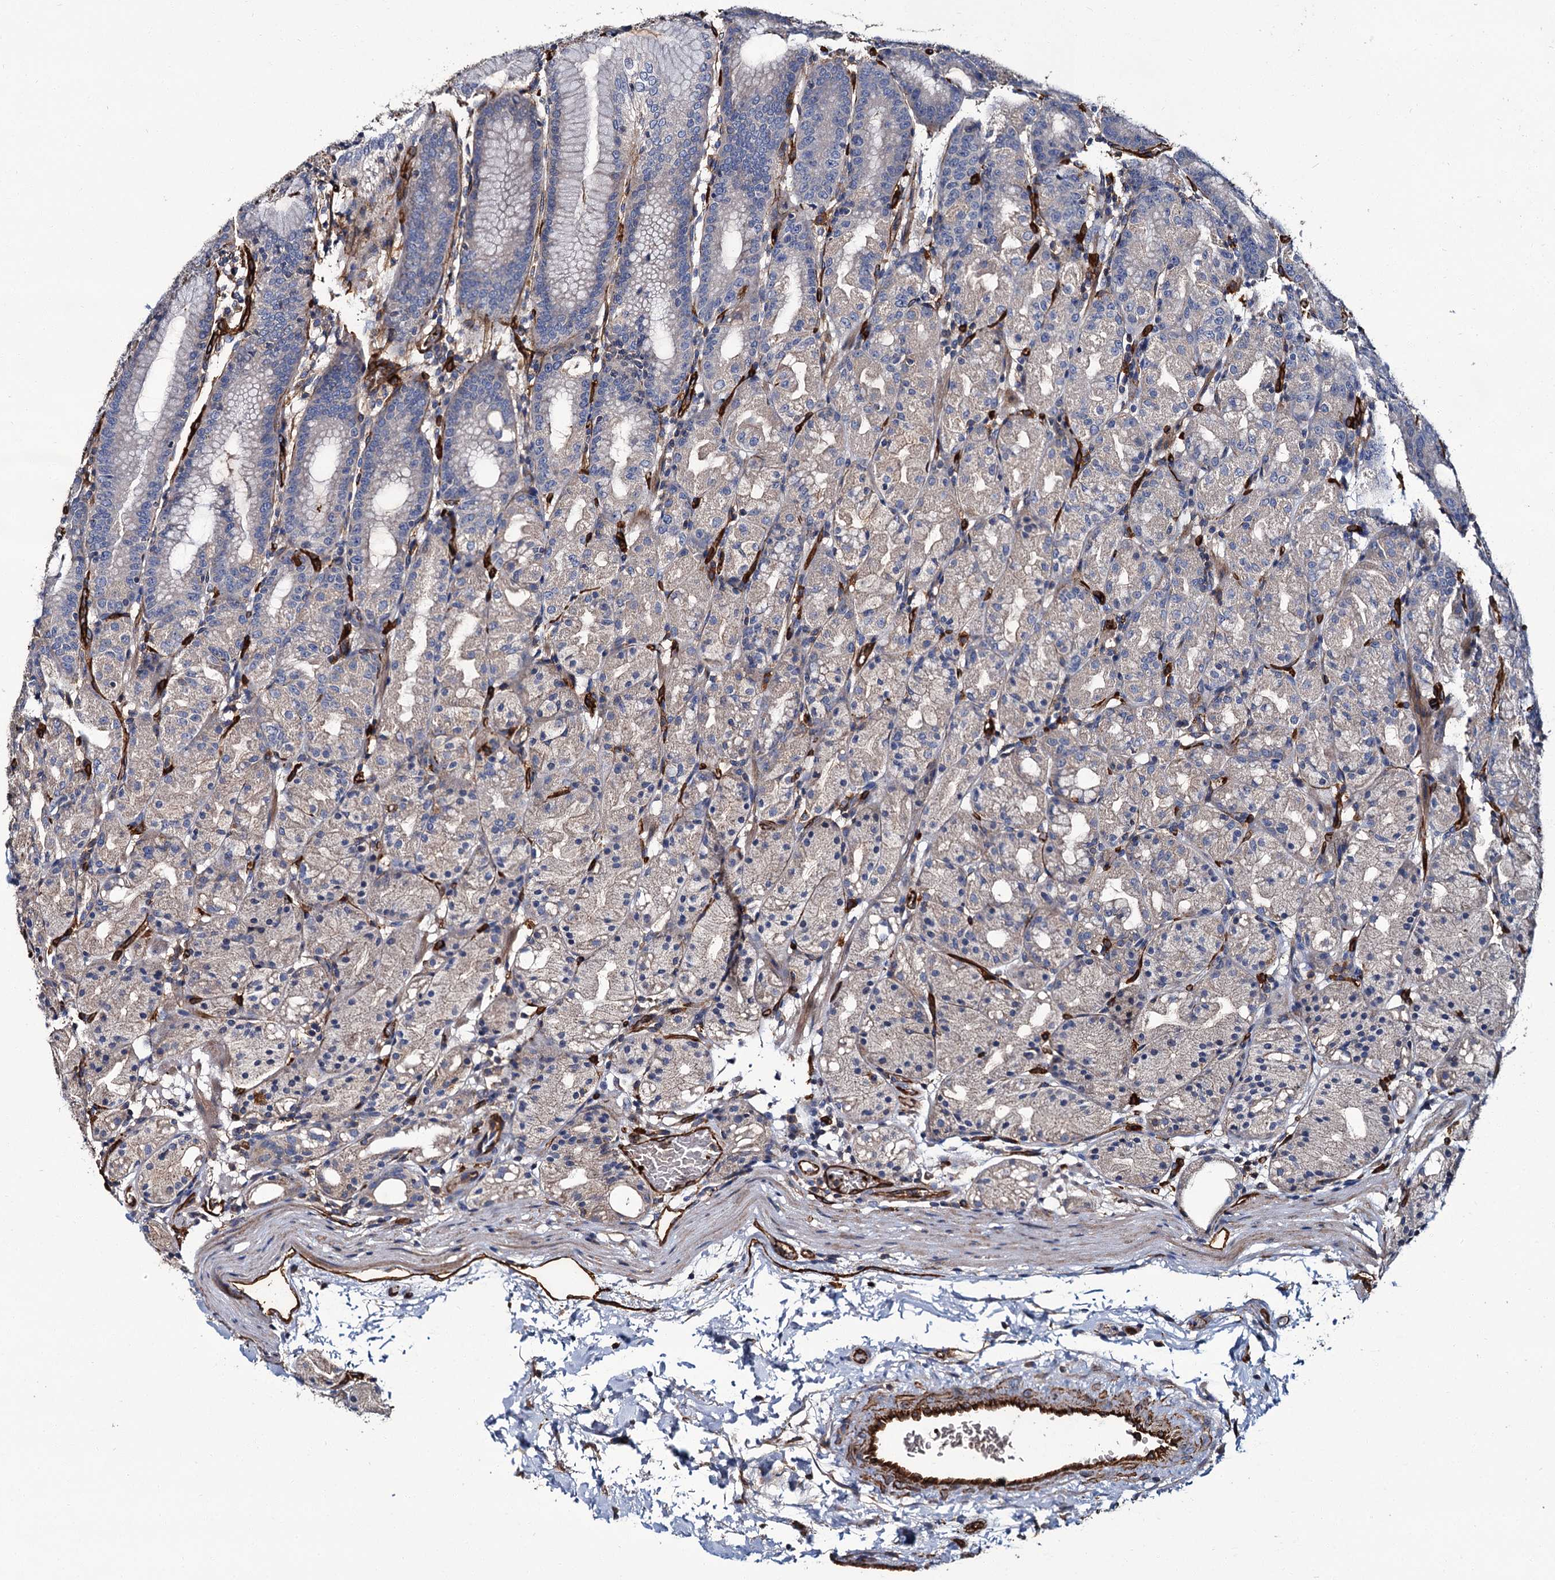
{"staining": {"intensity": "weak", "quantity": "25%-75%", "location": "cytoplasmic/membranous"}, "tissue": "stomach", "cell_type": "Glandular cells", "image_type": "normal", "snomed": [{"axis": "morphology", "description": "Normal tissue, NOS"}, {"axis": "topography", "description": "Stomach, upper"}], "caption": "Protein expression by immunohistochemistry (IHC) reveals weak cytoplasmic/membranous expression in about 25%-75% of glandular cells in benign stomach.", "gene": "CACNA1C", "patient": {"sex": "male", "age": 48}}